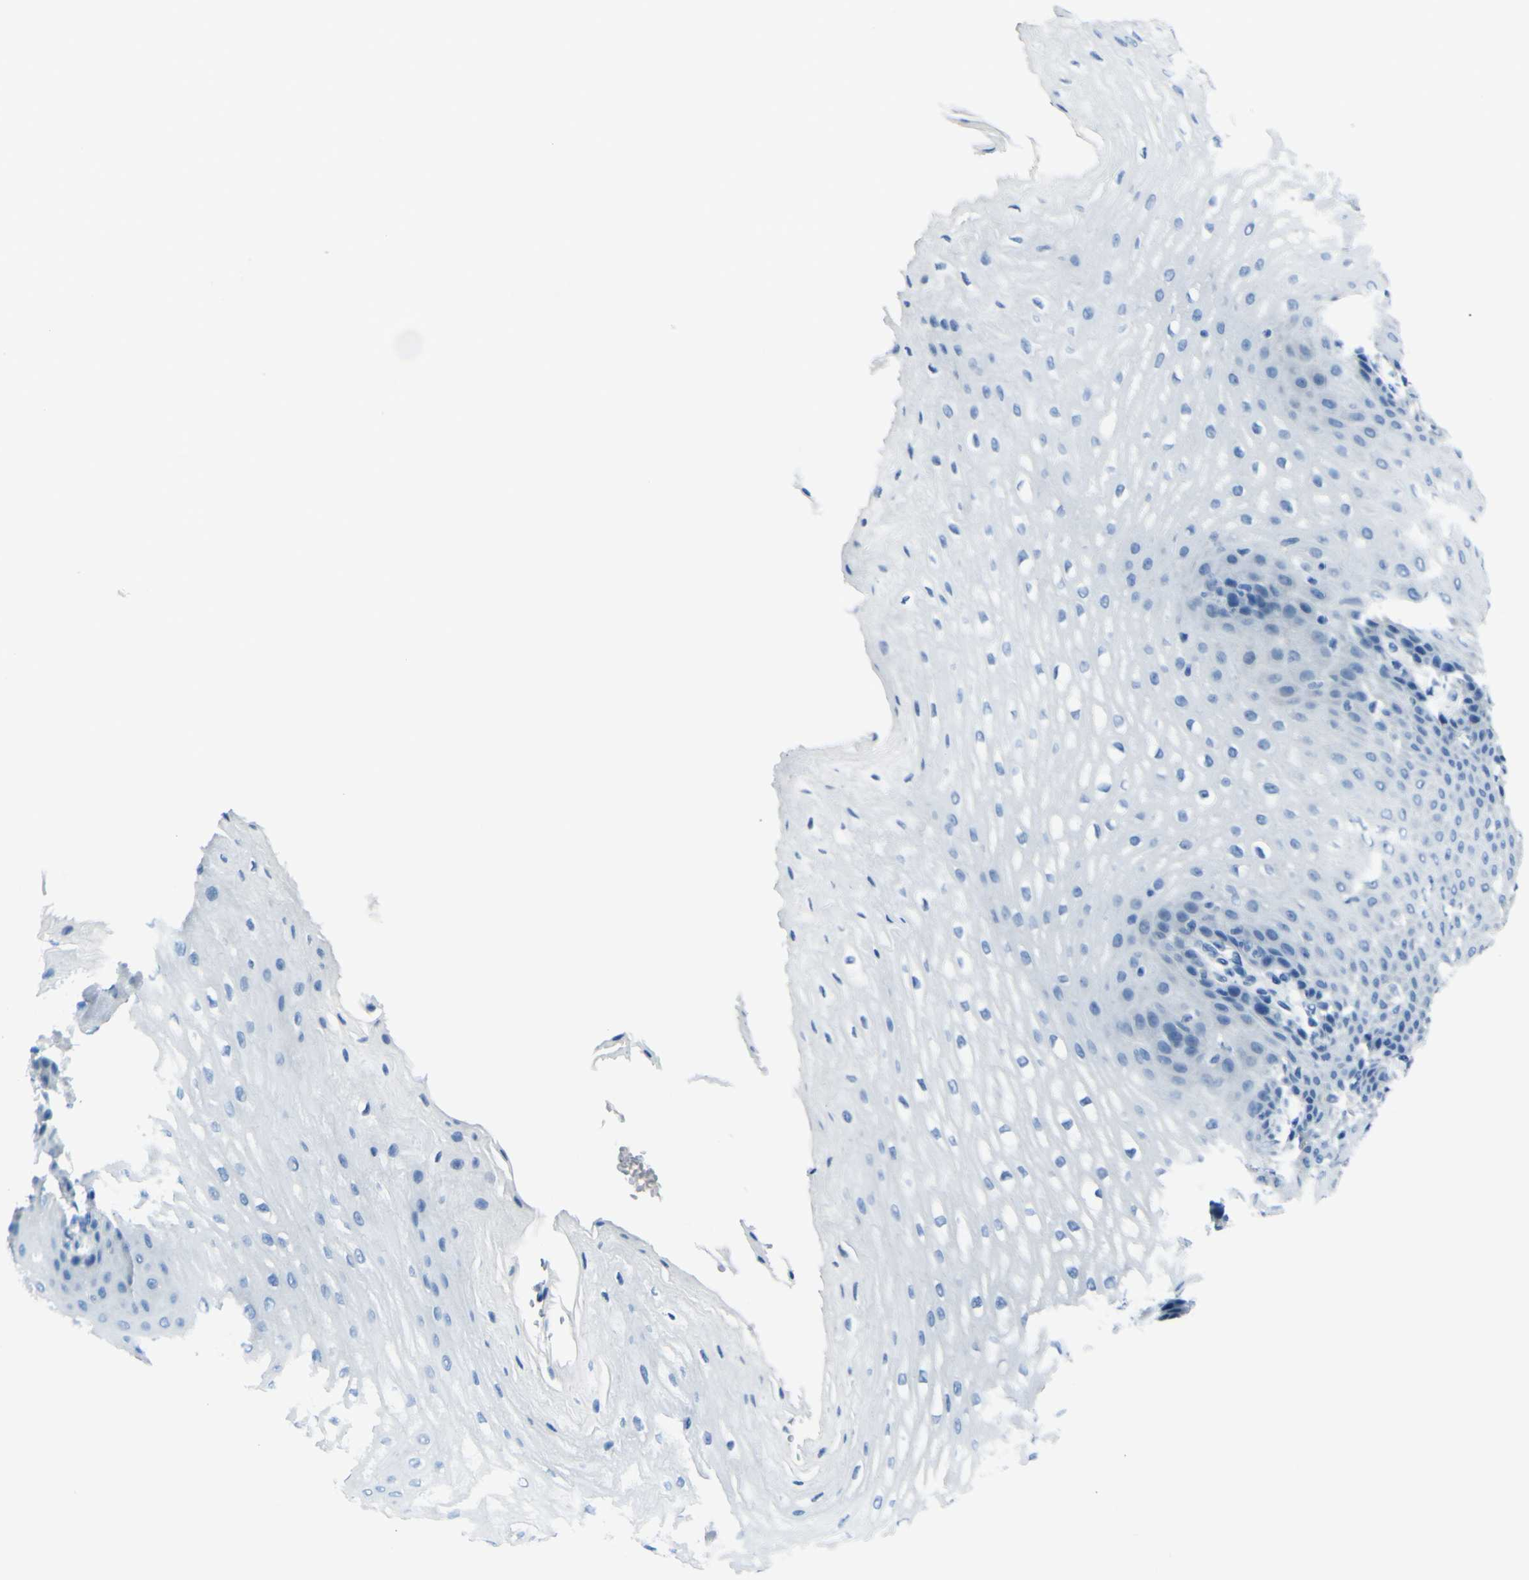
{"staining": {"intensity": "negative", "quantity": "none", "location": "none"}, "tissue": "esophagus", "cell_type": "Squamous epithelial cells", "image_type": "normal", "snomed": [{"axis": "morphology", "description": "Normal tissue, NOS"}, {"axis": "topography", "description": "Esophagus"}], "caption": "Immunohistochemistry (IHC) histopathology image of benign esophagus: esophagus stained with DAB exhibits no significant protein staining in squamous epithelial cells. (DAB immunohistochemistry visualized using brightfield microscopy, high magnification).", "gene": "PHKG1", "patient": {"sex": "male", "age": 54}}